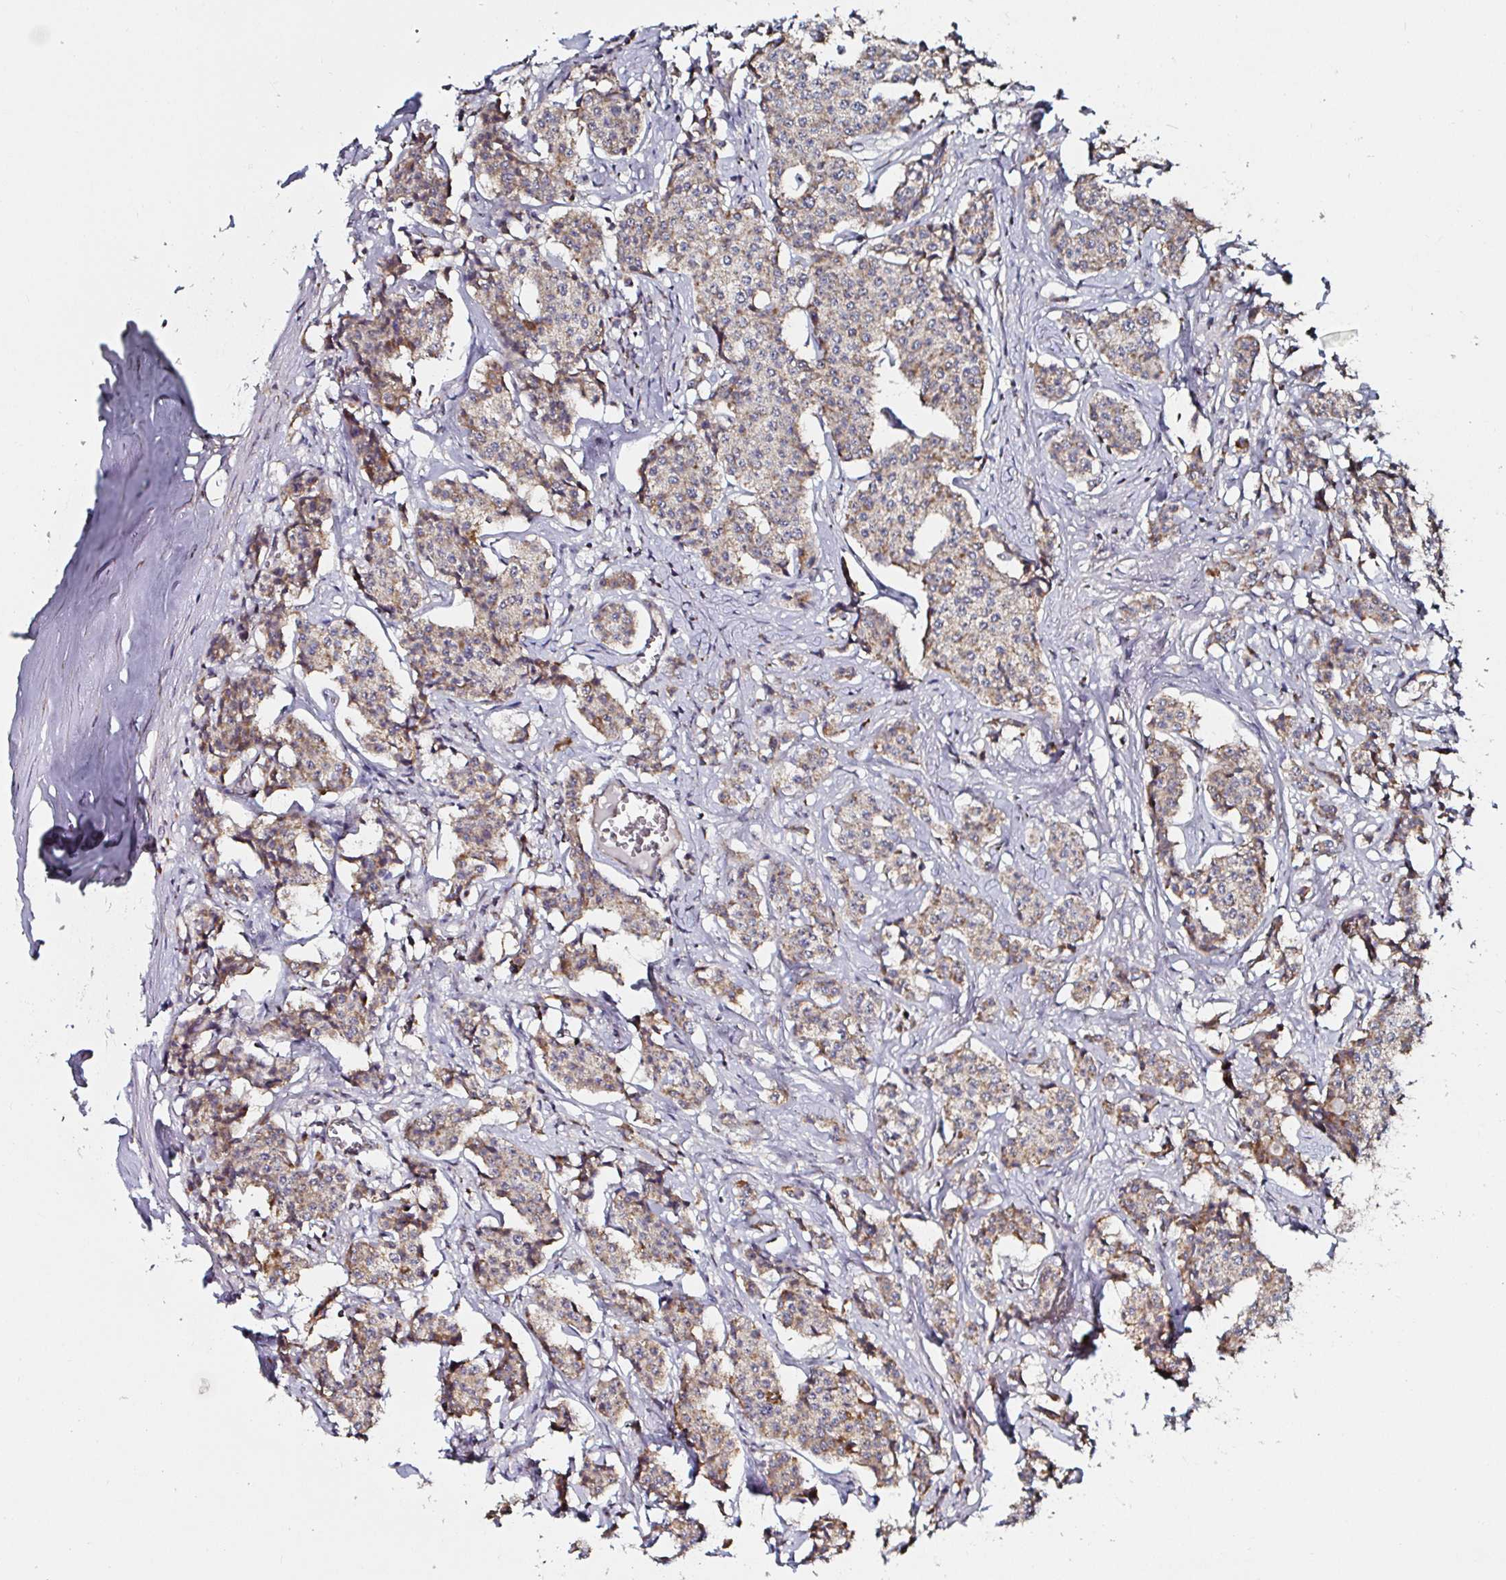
{"staining": {"intensity": "moderate", "quantity": ">75%", "location": "cytoplasmic/membranous"}, "tissue": "carcinoid", "cell_type": "Tumor cells", "image_type": "cancer", "snomed": [{"axis": "morphology", "description": "Carcinoid, malignant, NOS"}, {"axis": "topography", "description": "Small intestine"}], "caption": "Malignant carcinoid was stained to show a protein in brown. There is medium levels of moderate cytoplasmic/membranous staining in approximately >75% of tumor cells.", "gene": "ATAD3B", "patient": {"sex": "female", "age": 64}}